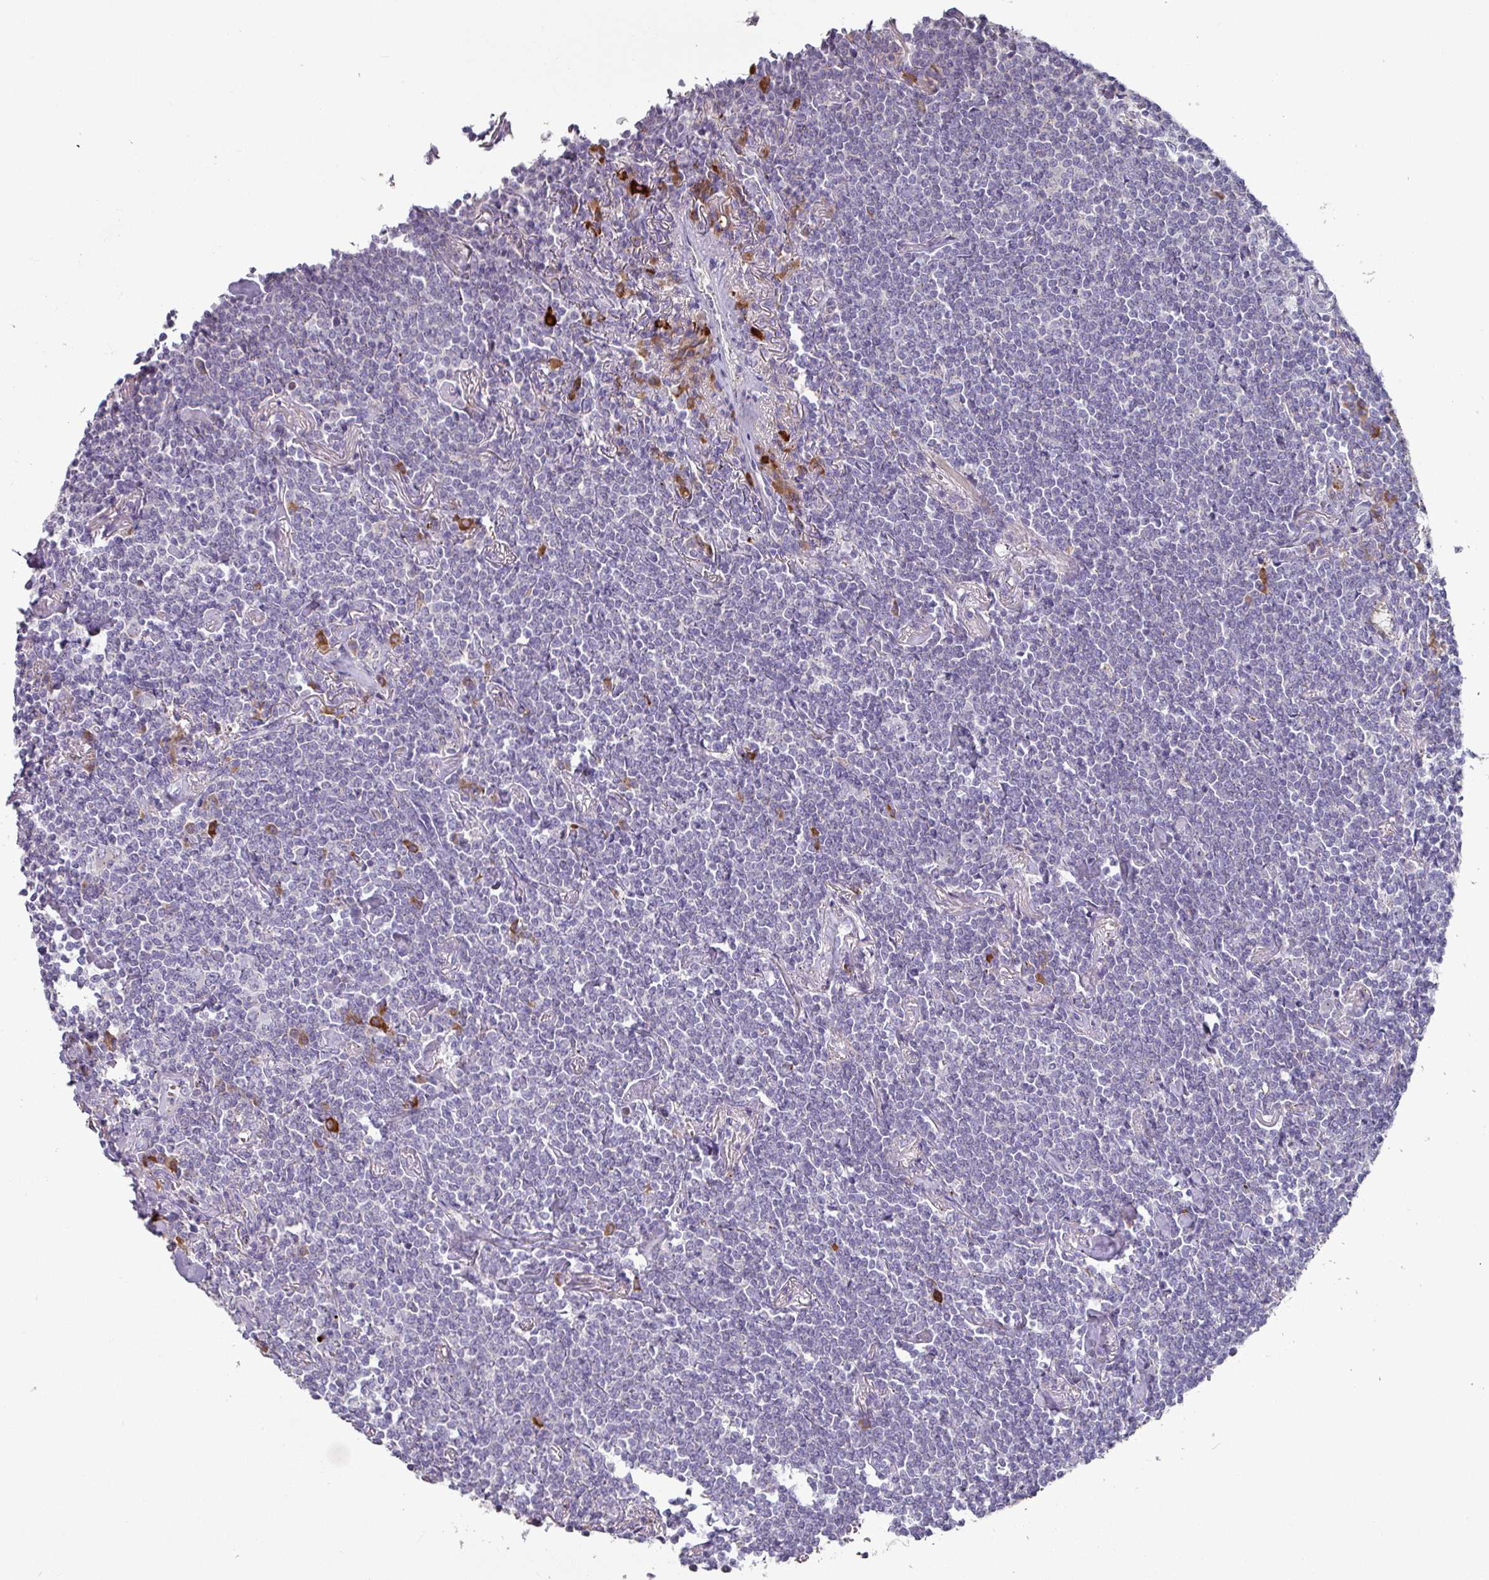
{"staining": {"intensity": "negative", "quantity": "none", "location": "none"}, "tissue": "lymphoma", "cell_type": "Tumor cells", "image_type": "cancer", "snomed": [{"axis": "morphology", "description": "Malignant lymphoma, non-Hodgkin's type, Low grade"}, {"axis": "topography", "description": "Lung"}], "caption": "Low-grade malignant lymphoma, non-Hodgkin's type was stained to show a protein in brown. There is no significant positivity in tumor cells.", "gene": "IL4R", "patient": {"sex": "female", "age": 71}}